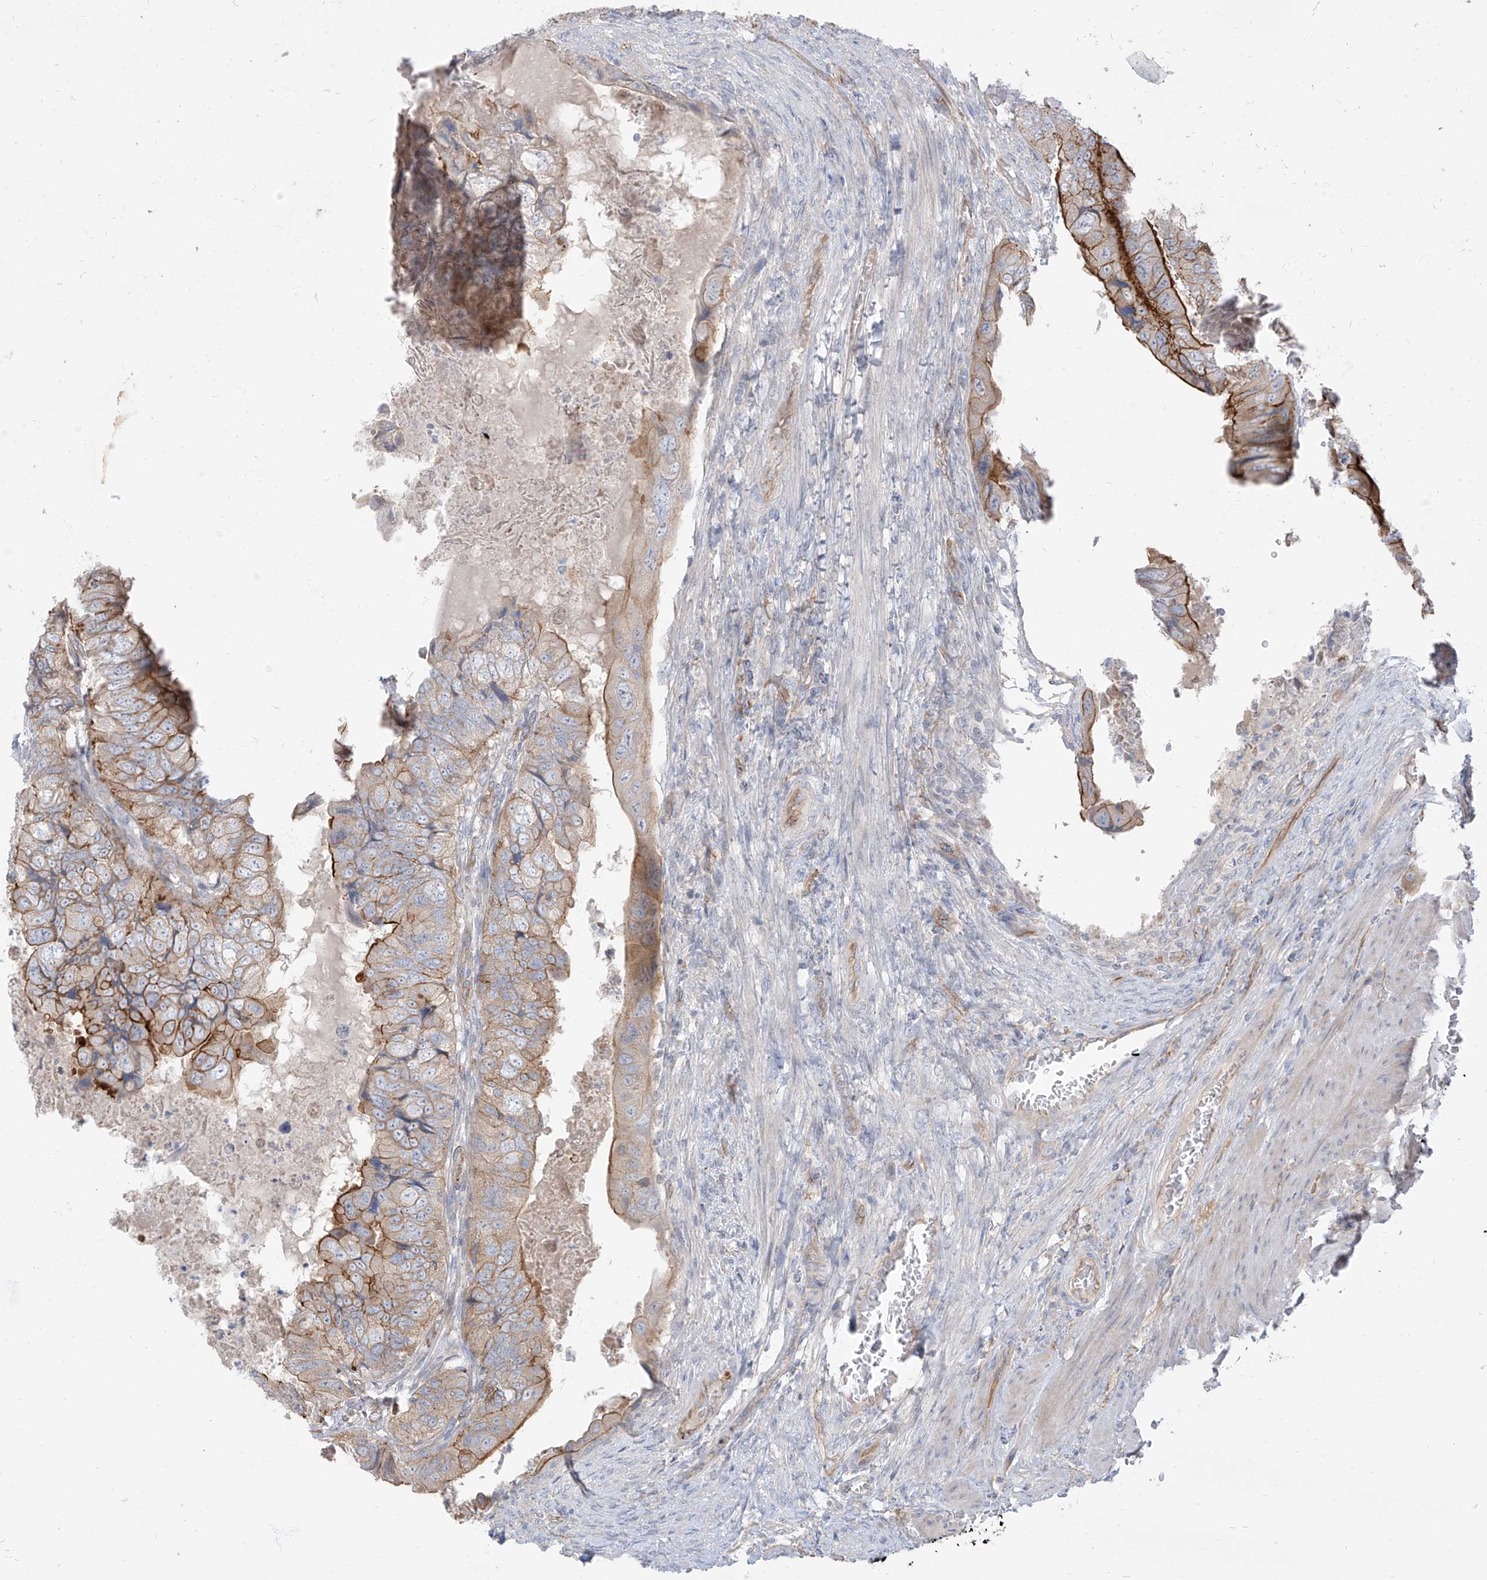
{"staining": {"intensity": "moderate", "quantity": "25%-75%", "location": "cytoplasmic/membranous"}, "tissue": "colorectal cancer", "cell_type": "Tumor cells", "image_type": "cancer", "snomed": [{"axis": "morphology", "description": "Adenocarcinoma, NOS"}, {"axis": "topography", "description": "Rectum"}], "caption": "This histopathology image exhibits colorectal cancer (adenocarcinoma) stained with IHC to label a protein in brown. The cytoplasmic/membranous of tumor cells show moderate positivity for the protein. Nuclei are counter-stained blue.", "gene": "EPHX4", "patient": {"sex": "male", "age": 63}}